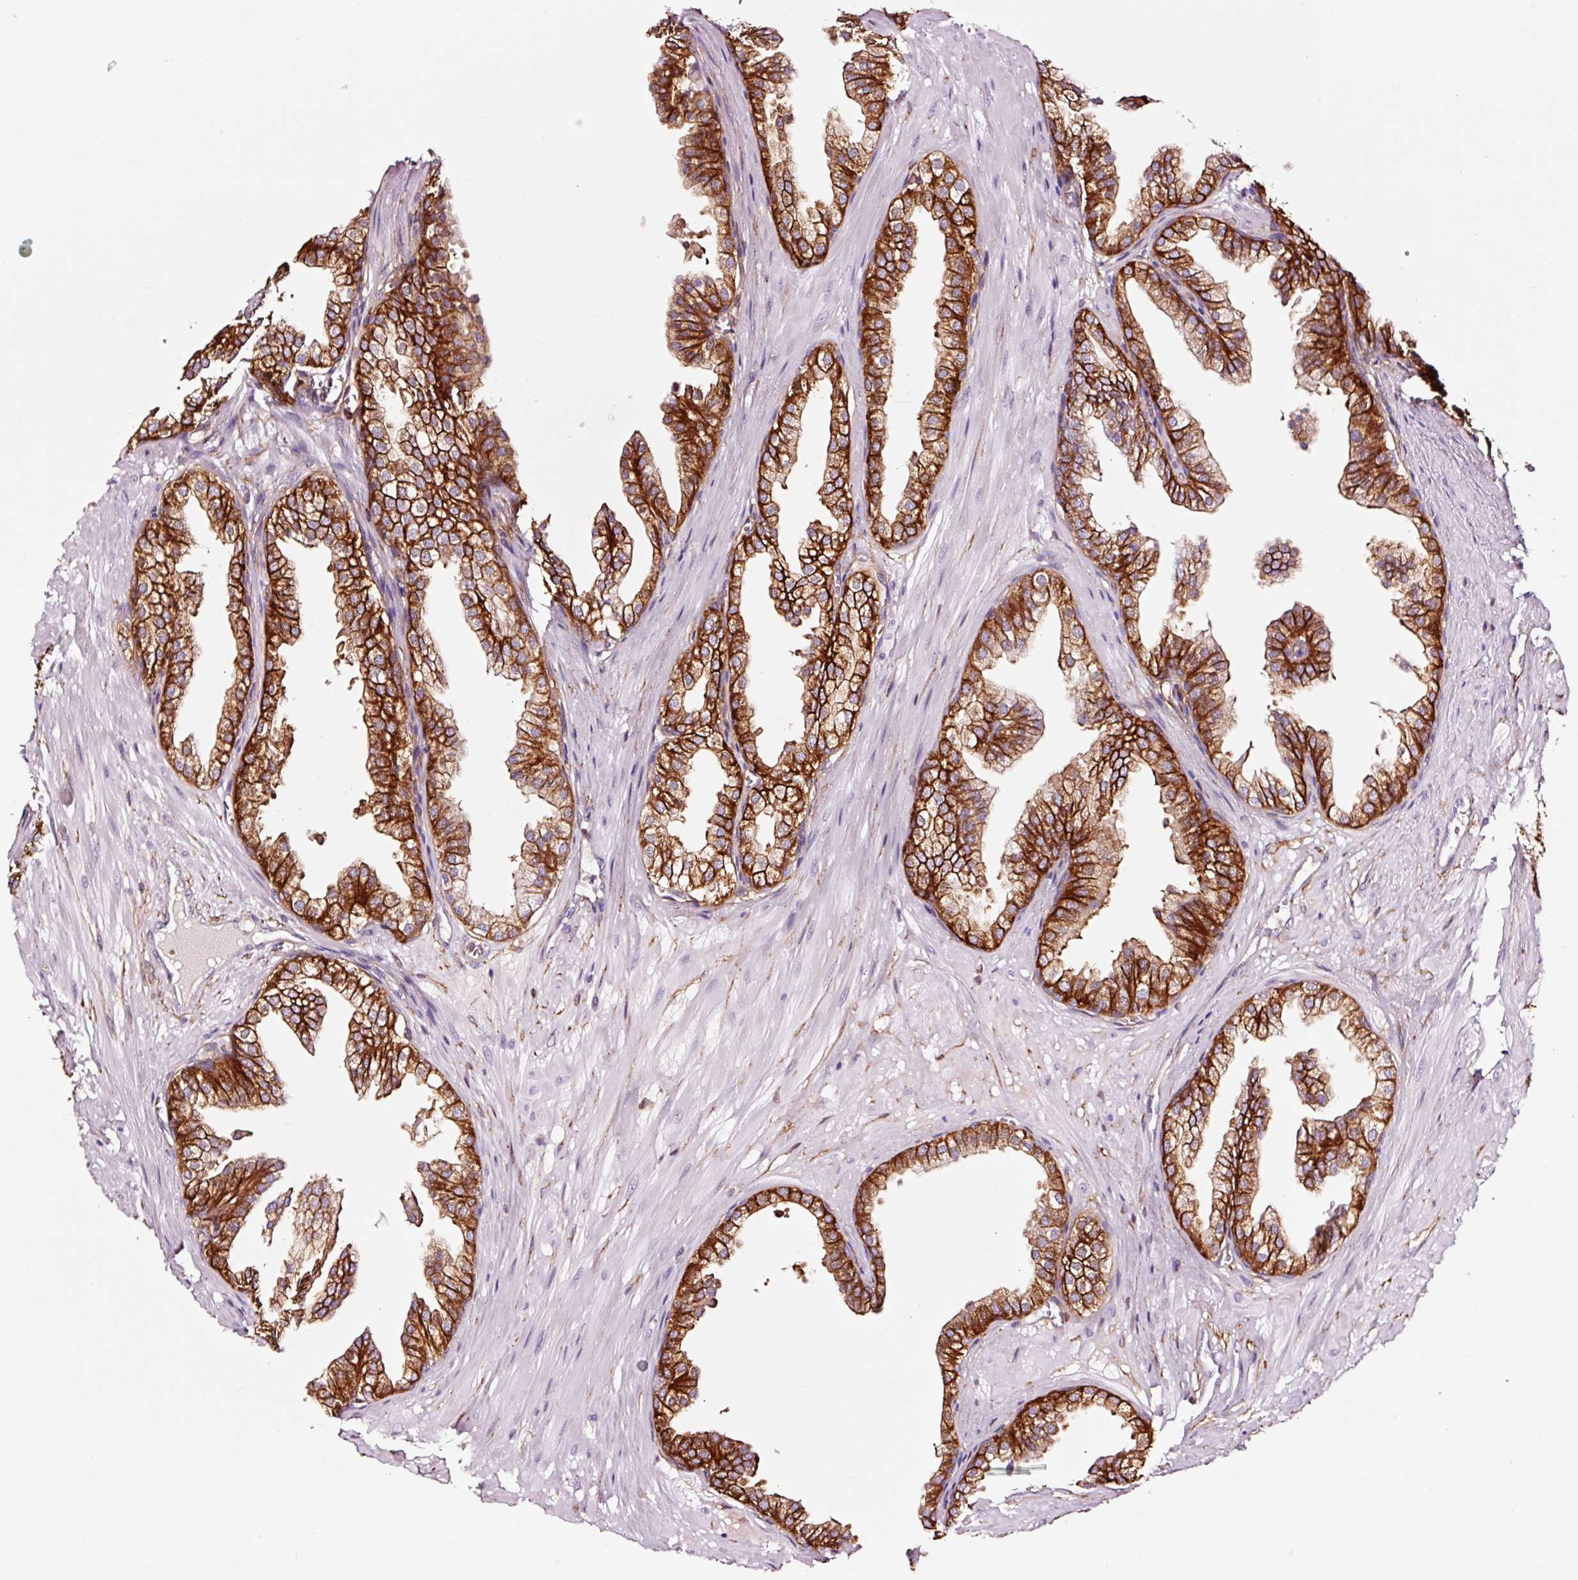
{"staining": {"intensity": "strong", "quantity": ">75%", "location": "cytoplasmic/membranous"}, "tissue": "prostate", "cell_type": "Glandular cells", "image_type": "normal", "snomed": [{"axis": "morphology", "description": "Normal tissue, NOS"}, {"axis": "topography", "description": "Prostate"}, {"axis": "topography", "description": "Peripheral nerve tissue"}], "caption": "DAB (3,3'-diaminobenzidine) immunohistochemical staining of unremarkable human prostate exhibits strong cytoplasmic/membranous protein staining in approximately >75% of glandular cells. The staining was performed using DAB (3,3'-diaminobenzidine), with brown indicating positive protein expression. Nuclei are stained blue with hematoxylin.", "gene": "ADD3", "patient": {"sex": "male", "age": 55}}